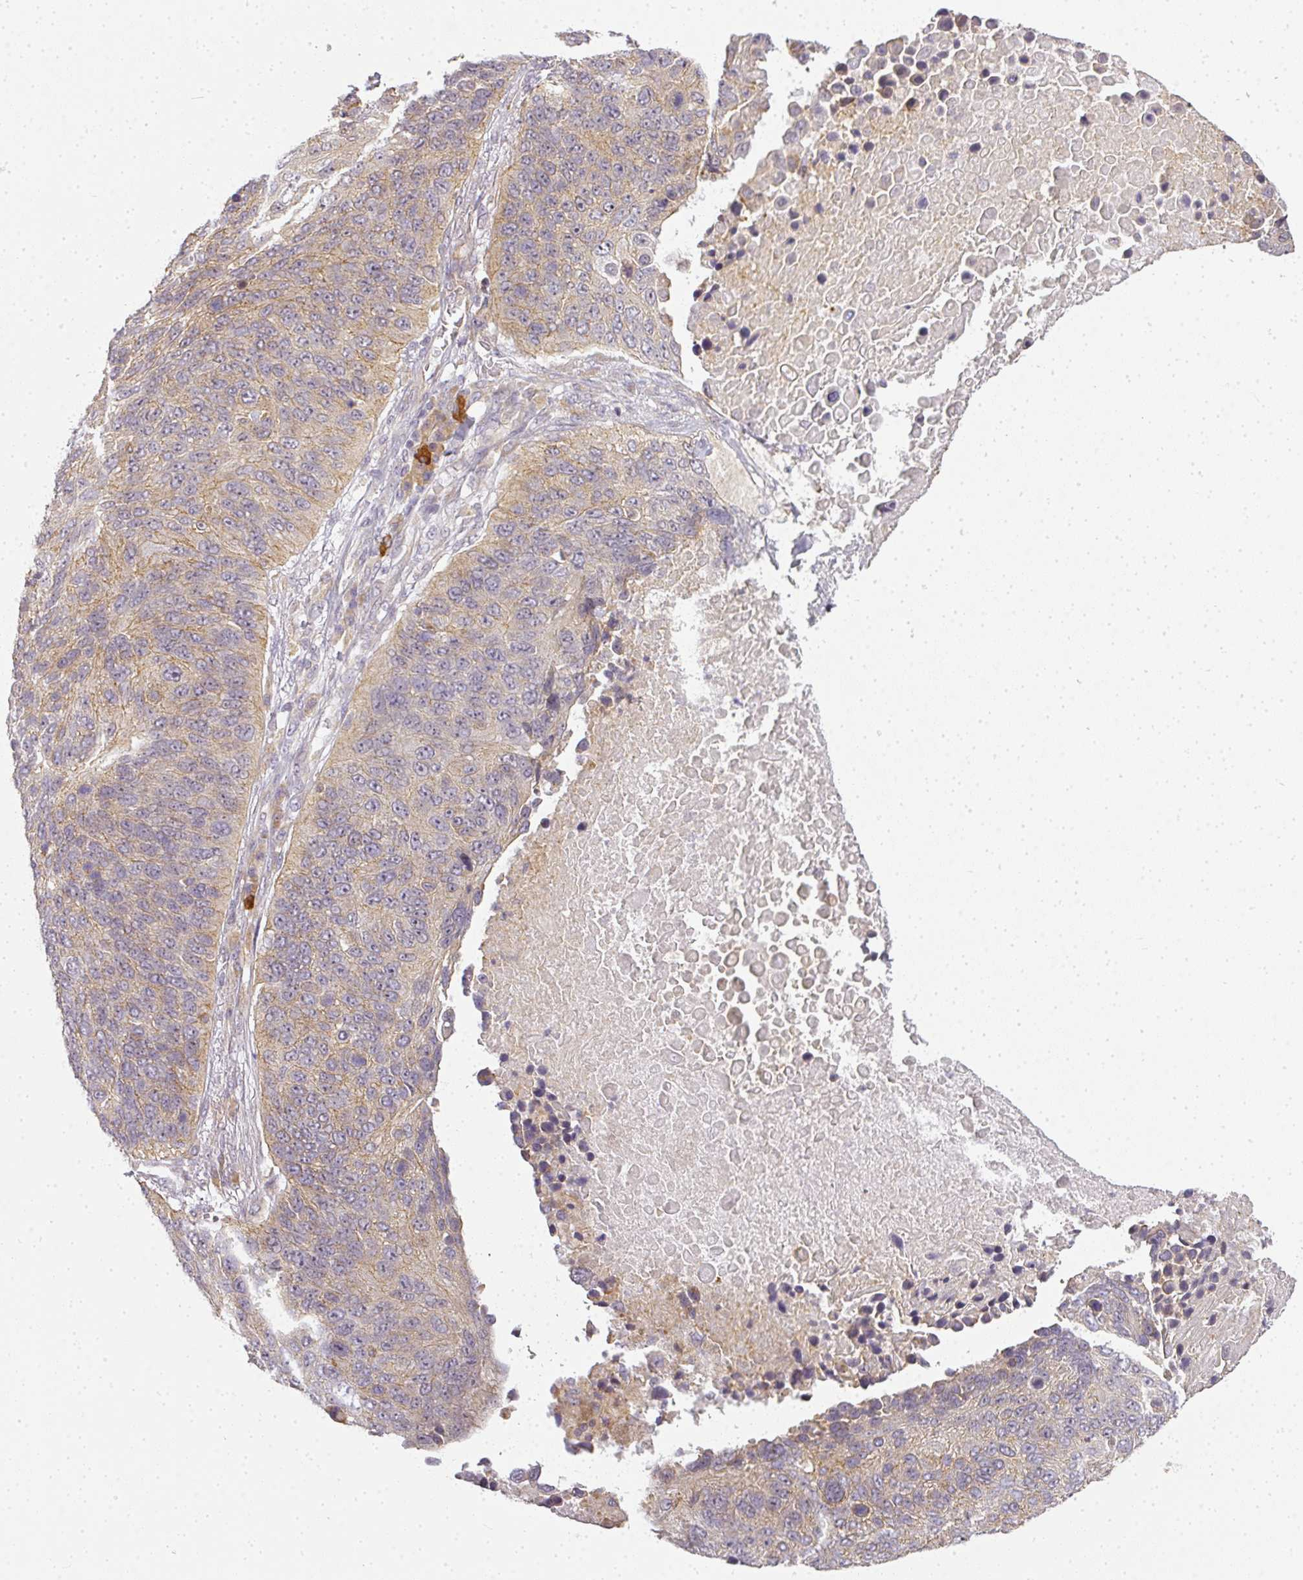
{"staining": {"intensity": "weak", "quantity": "25%-75%", "location": "cytoplasmic/membranous"}, "tissue": "lung cancer", "cell_type": "Tumor cells", "image_type": "cancer", "snomed": [{"axis": "morphology", "description": "Normal tissue, NOS"}, {"axis": "morphology", "description": "Squamous cell carcinoma, NOS"}, {"axis": "topography", "description": "Lymph node"}, {"axis": "topography", "description": "Lung"}], "caption": "The photomicrograph displays a brown stain indicating the presence of a protein in the cytoplasmic/membranous of tumor cells in squamous cell carcinoma (lung). Immunohistochemistry stains the protein in brown and the nuclei are stained blue.", "gene": "MED19", "patient": {"sex": "male", "age": 66}}